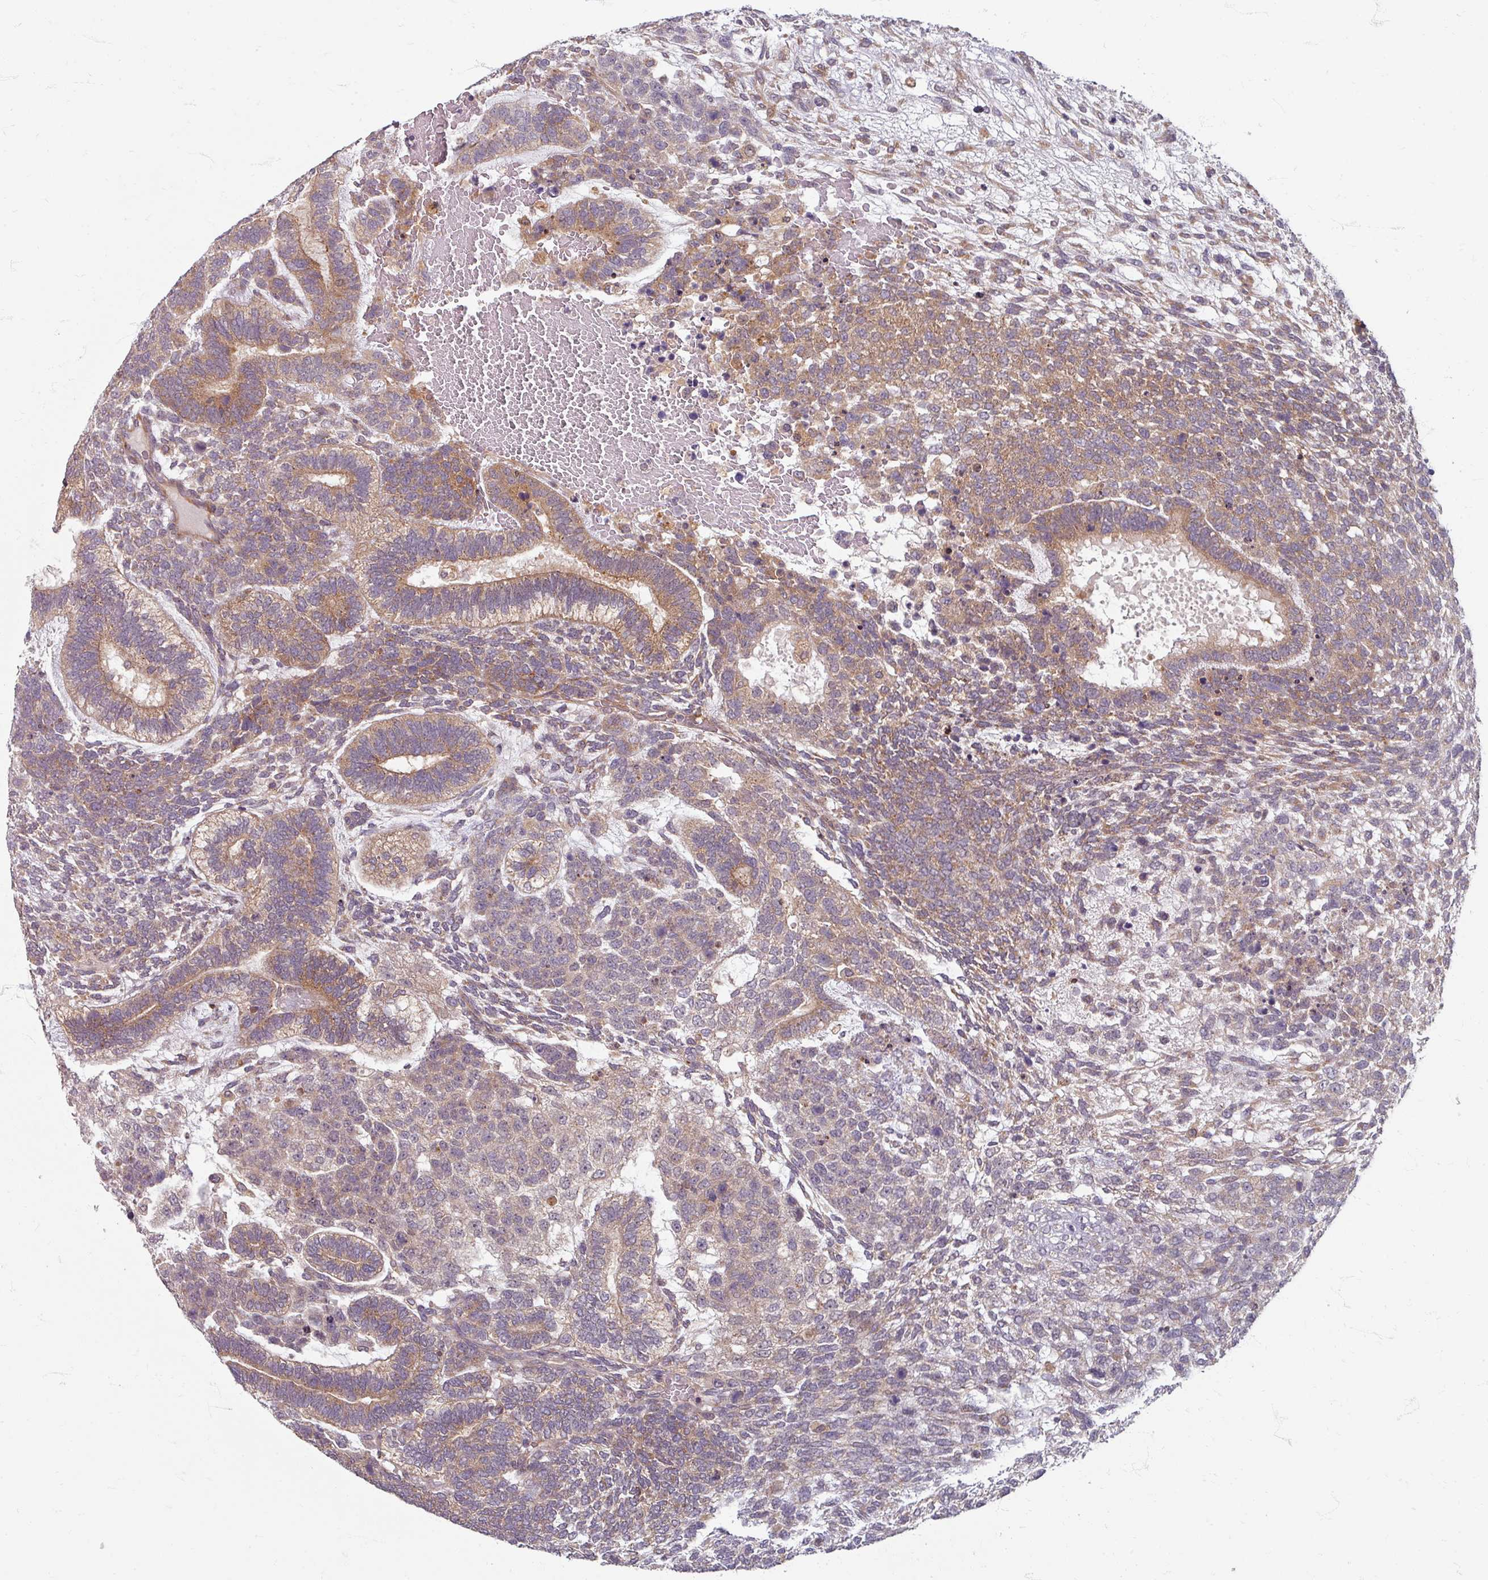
{"staining": {"intensity": "moderate", "quantity": "25%-75%", "location": "cytoplasmic/membranous"}, "tissue": "testis cancer", "cell_type": "Tumor cells", "image_type": "cancer", "snomed": [{"axis": "morphology", "description": "Carcinoma, Embryonal, NOS"}, {"axis": "topography", "description": "Testis"}], "caption": "IHC histopathology image of neoplastic tissue: testis cancer (embryonal carcinoma) stained using immunohistochemistry exhibits medium levels of moderate protein expression localized specifically in the cytoplasmic/membranous of tumor cells, appearing as a cytoplasmic/membranous brown color.", "gene": "STAM", "patient": {"sex": "male", "age": 23}}